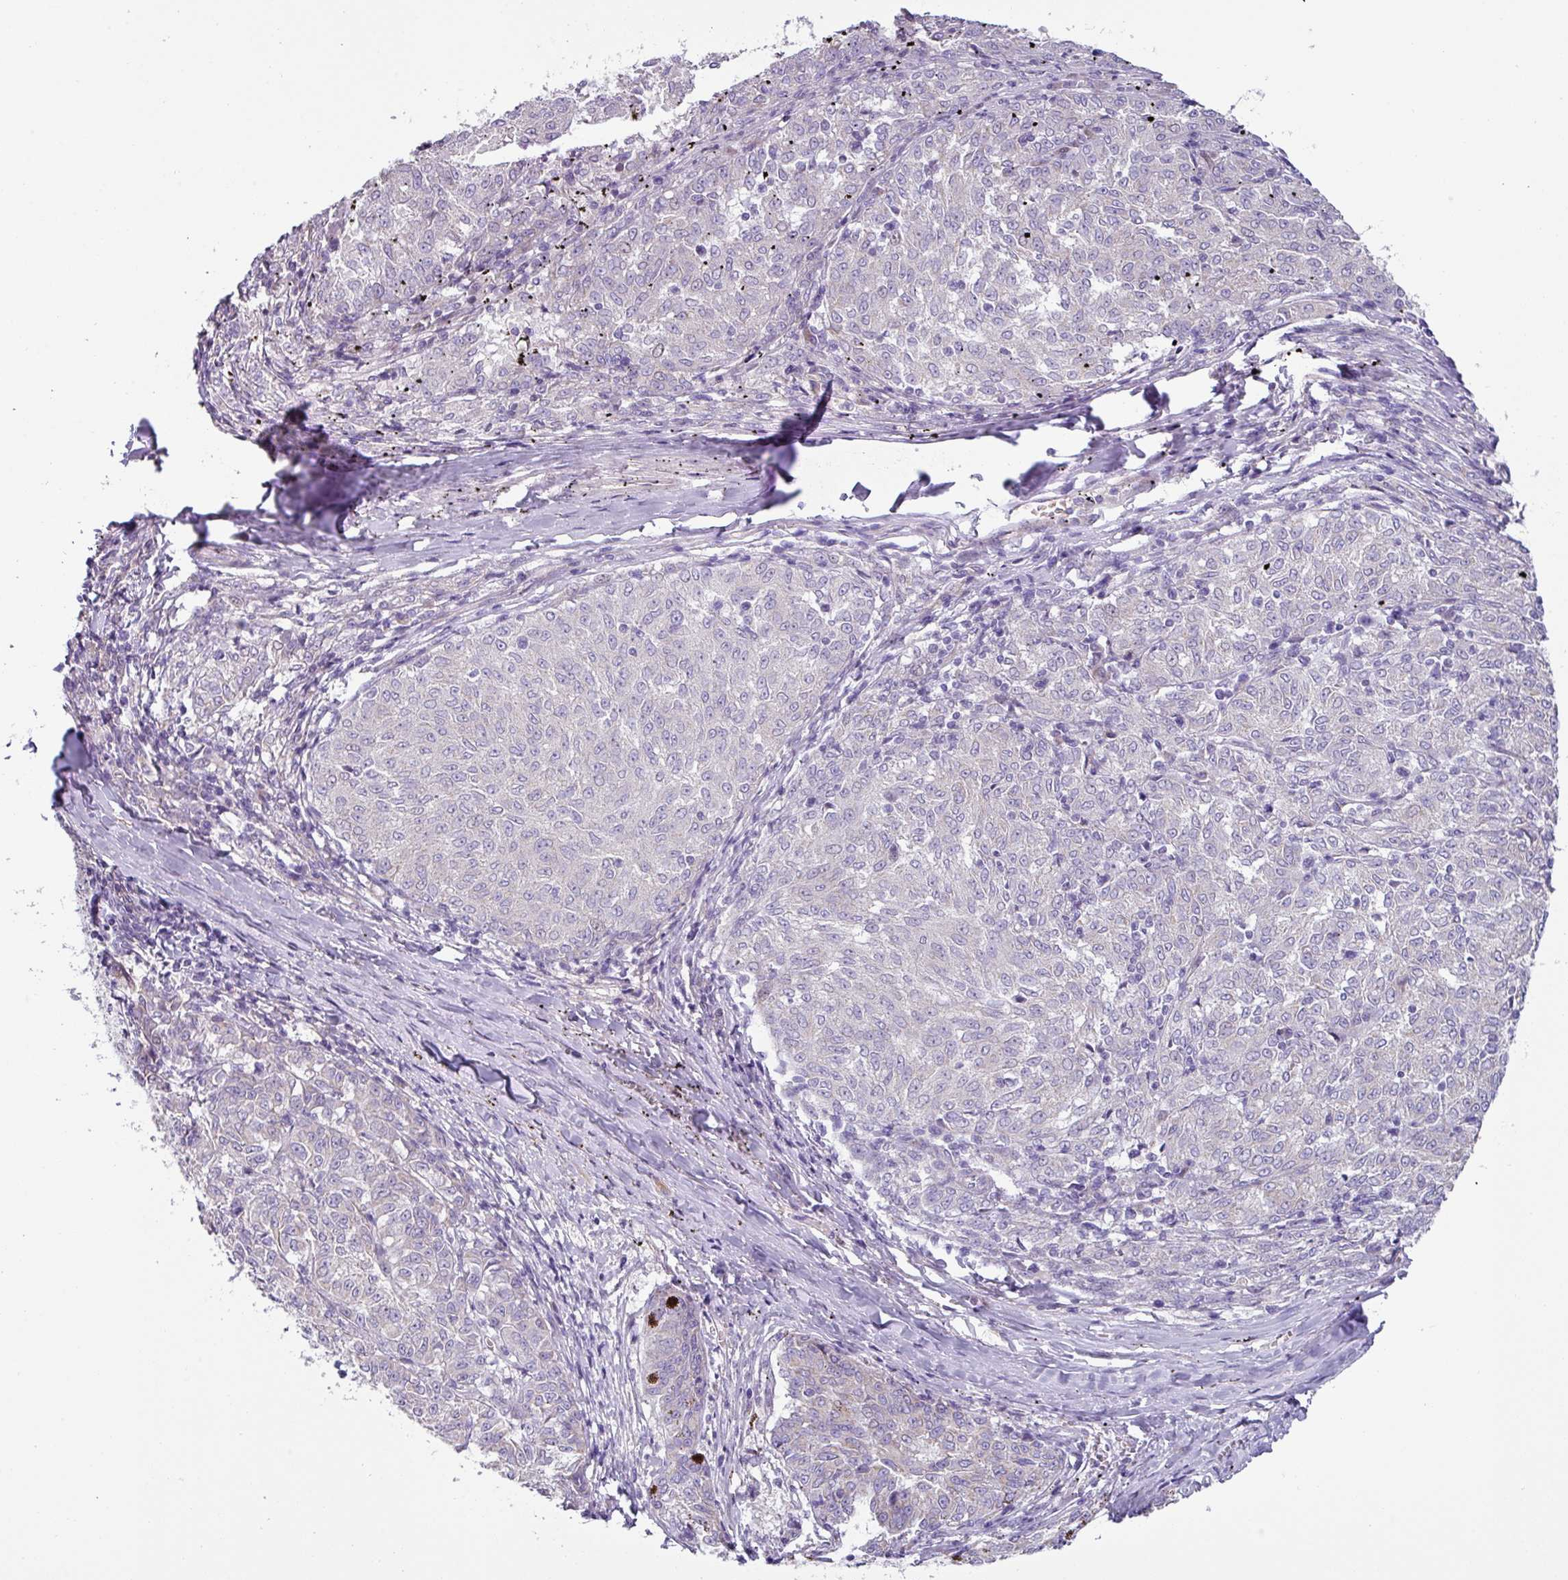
{"staining": {"intensity": "negative", "quantity": "none", "location": "none"}, "tissue": "melanoma", "cell_type": "Tumor cells", "image_type": "cancer", "snomed": [{"axis": "morphology", "description": "Malignant melanoma, NOS"}, {"axis": "topography", "description": "Skin"}], "caption": "Malignant melanoma was stained to show a protein in brown. There is no significant expression in tumor cells. (DAB immunohistochemistry (IHC) visualized using brightfield microscopy, high magnification).", "gene": "RGS16", "patient": {"sex": "female", "age": 72}}